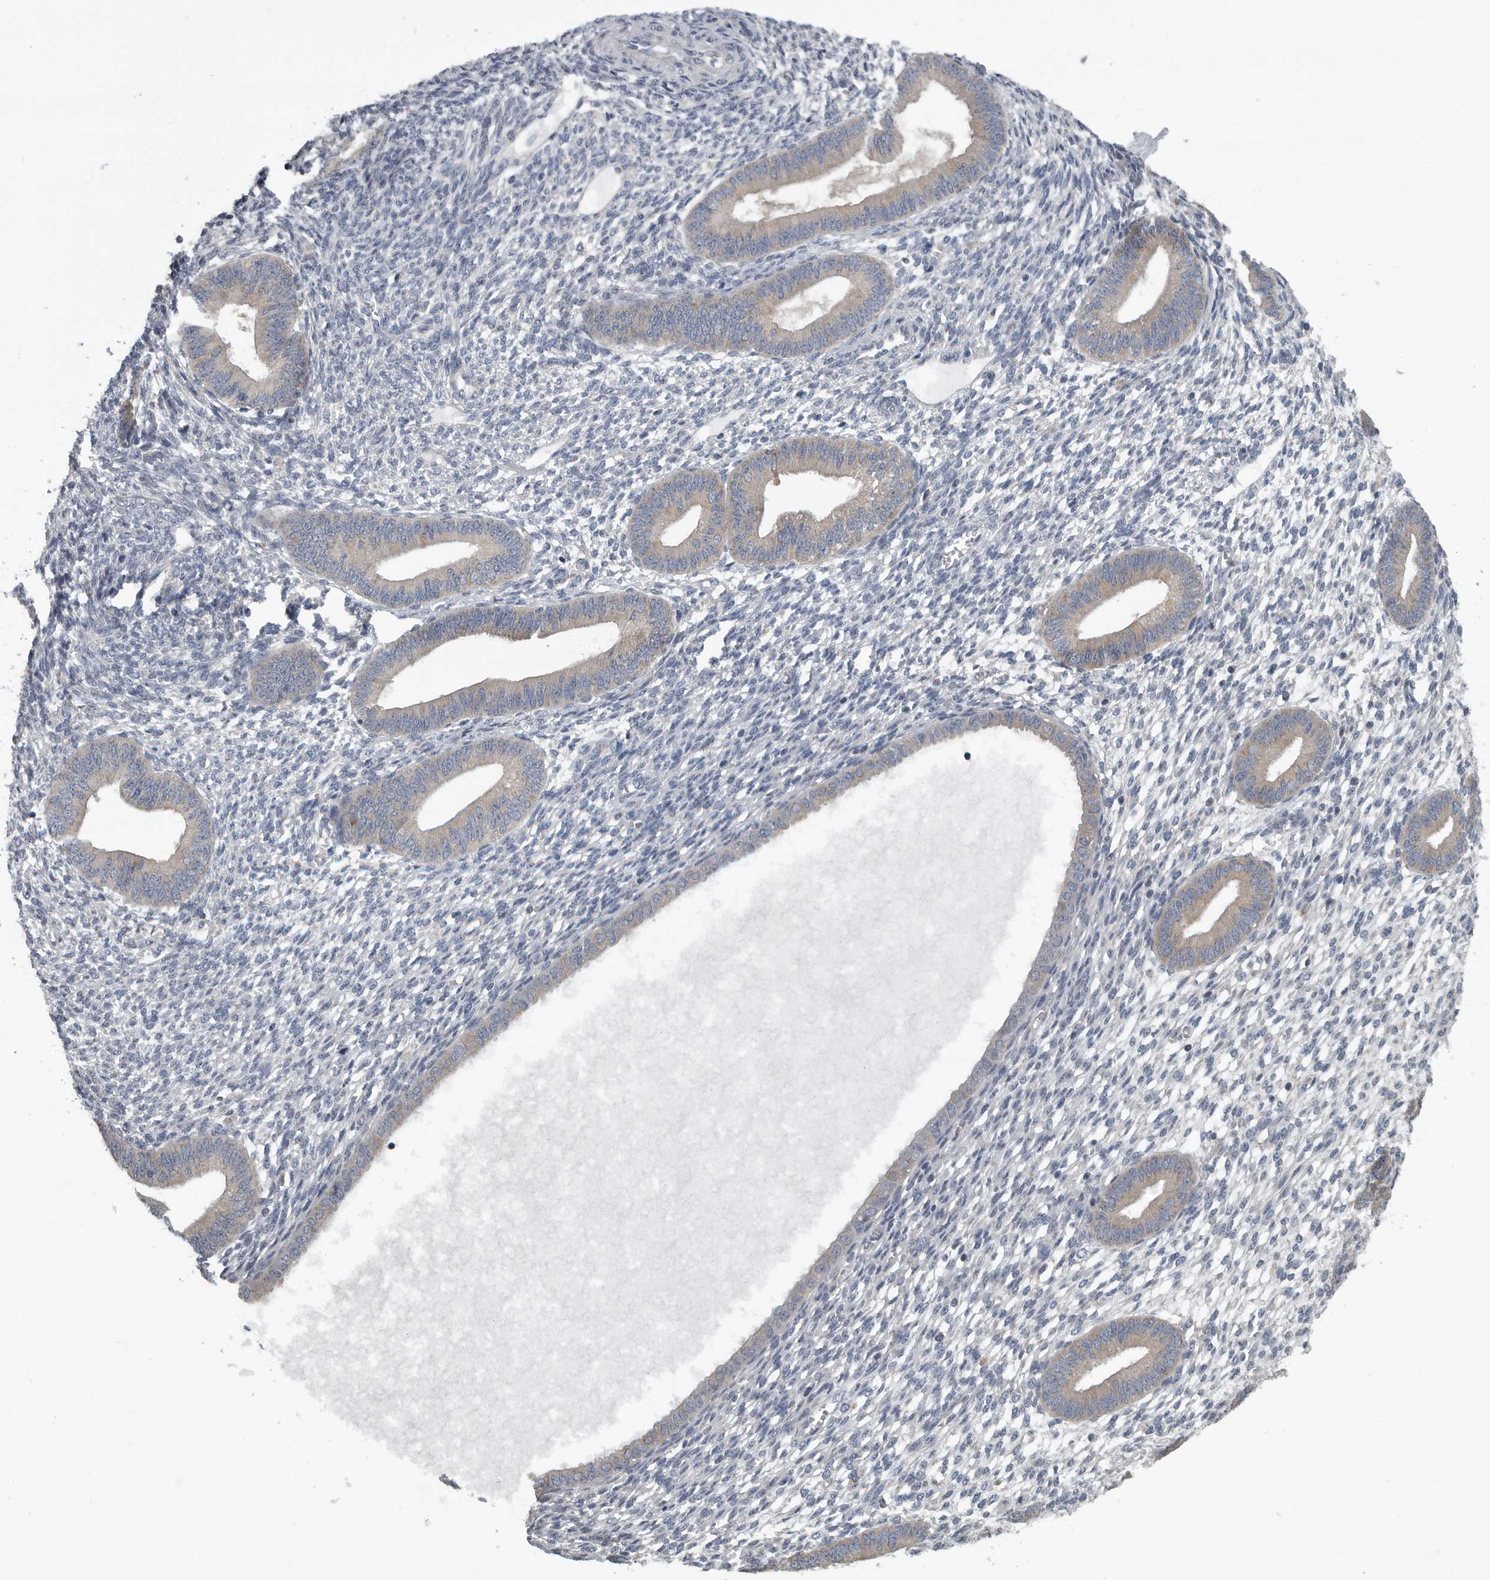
{"staining": {"intensity": "negative", "quantity": "none", "location": "none"}, "tissue": "endometrium", "cell_type": "Cells in endometrial stroma", "image_type": "normal", "snomed": [{"axis": "morphology", "description": "Normal tissue, NOS"}, {"axis": "topography", "description": "Endometrium"}], "caption": "Micrograph shows no significant protein positivity in cells in endometrial stroma of benign endometrium.", "gene": "TMEM199", "patient": {"sex": "female", "age": 46}}